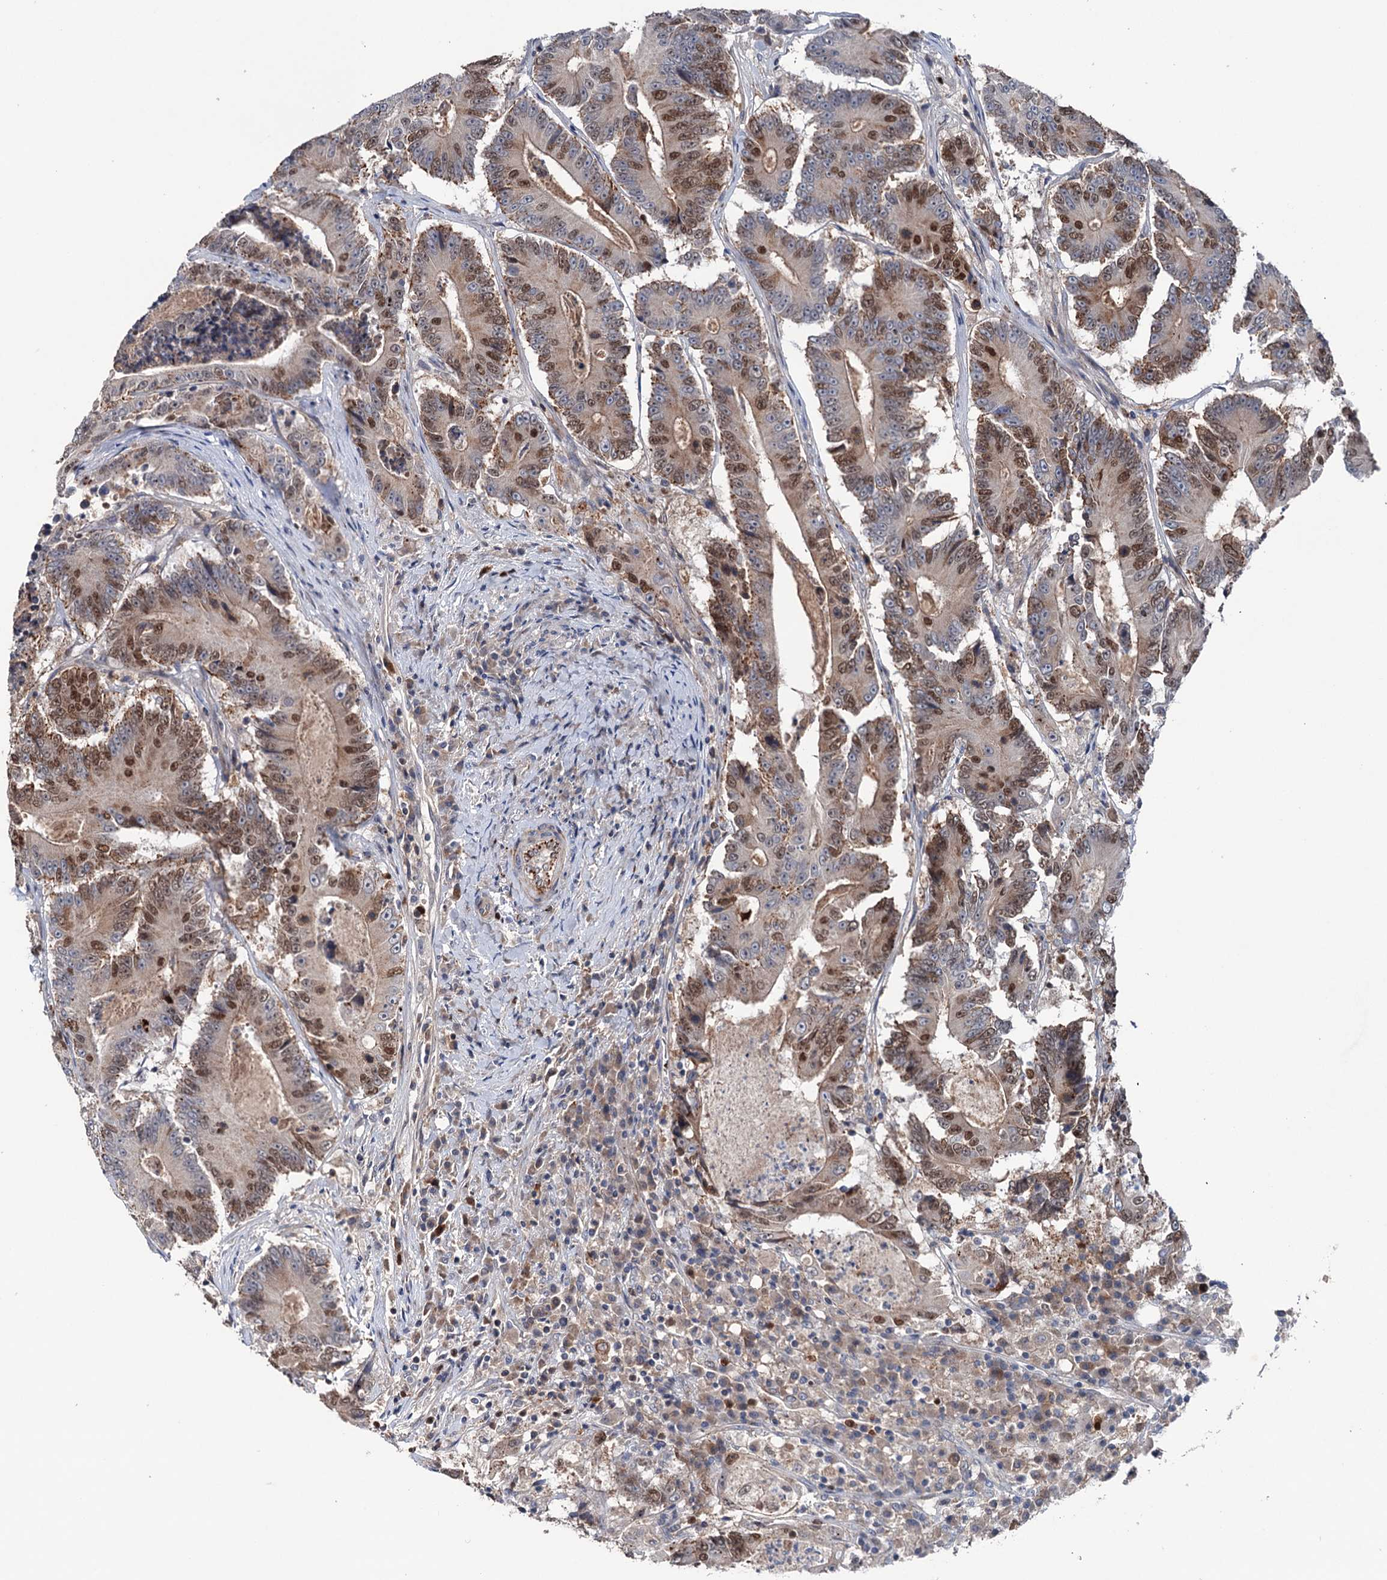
{"staining": {"intensity": "moderate", "quantity": "25%-75%", "location": "nuclear"}, "tissue": "colorectal cancer", "cell_type": "Tumor cells", "image_type": "cancer", "snomed": [{"axis": "morphology", "description": "Adenocarcinoma, NOS"}, {"axis": "topography", "description": "Colon"}], "caption": "Immunohistochemical staining of adenocarcinoma (colorectal) demonstrates medium levels of moderate nuclear protein expression in approximately 25%-75% of tumor cells. The protein of interest is stained brown, and the nuclei are stained in blue (DAB IHC with brightfield microscopy, high magnification).", "gene": "NCAPD2", "patient": {"sex": "male", "age": 83}}